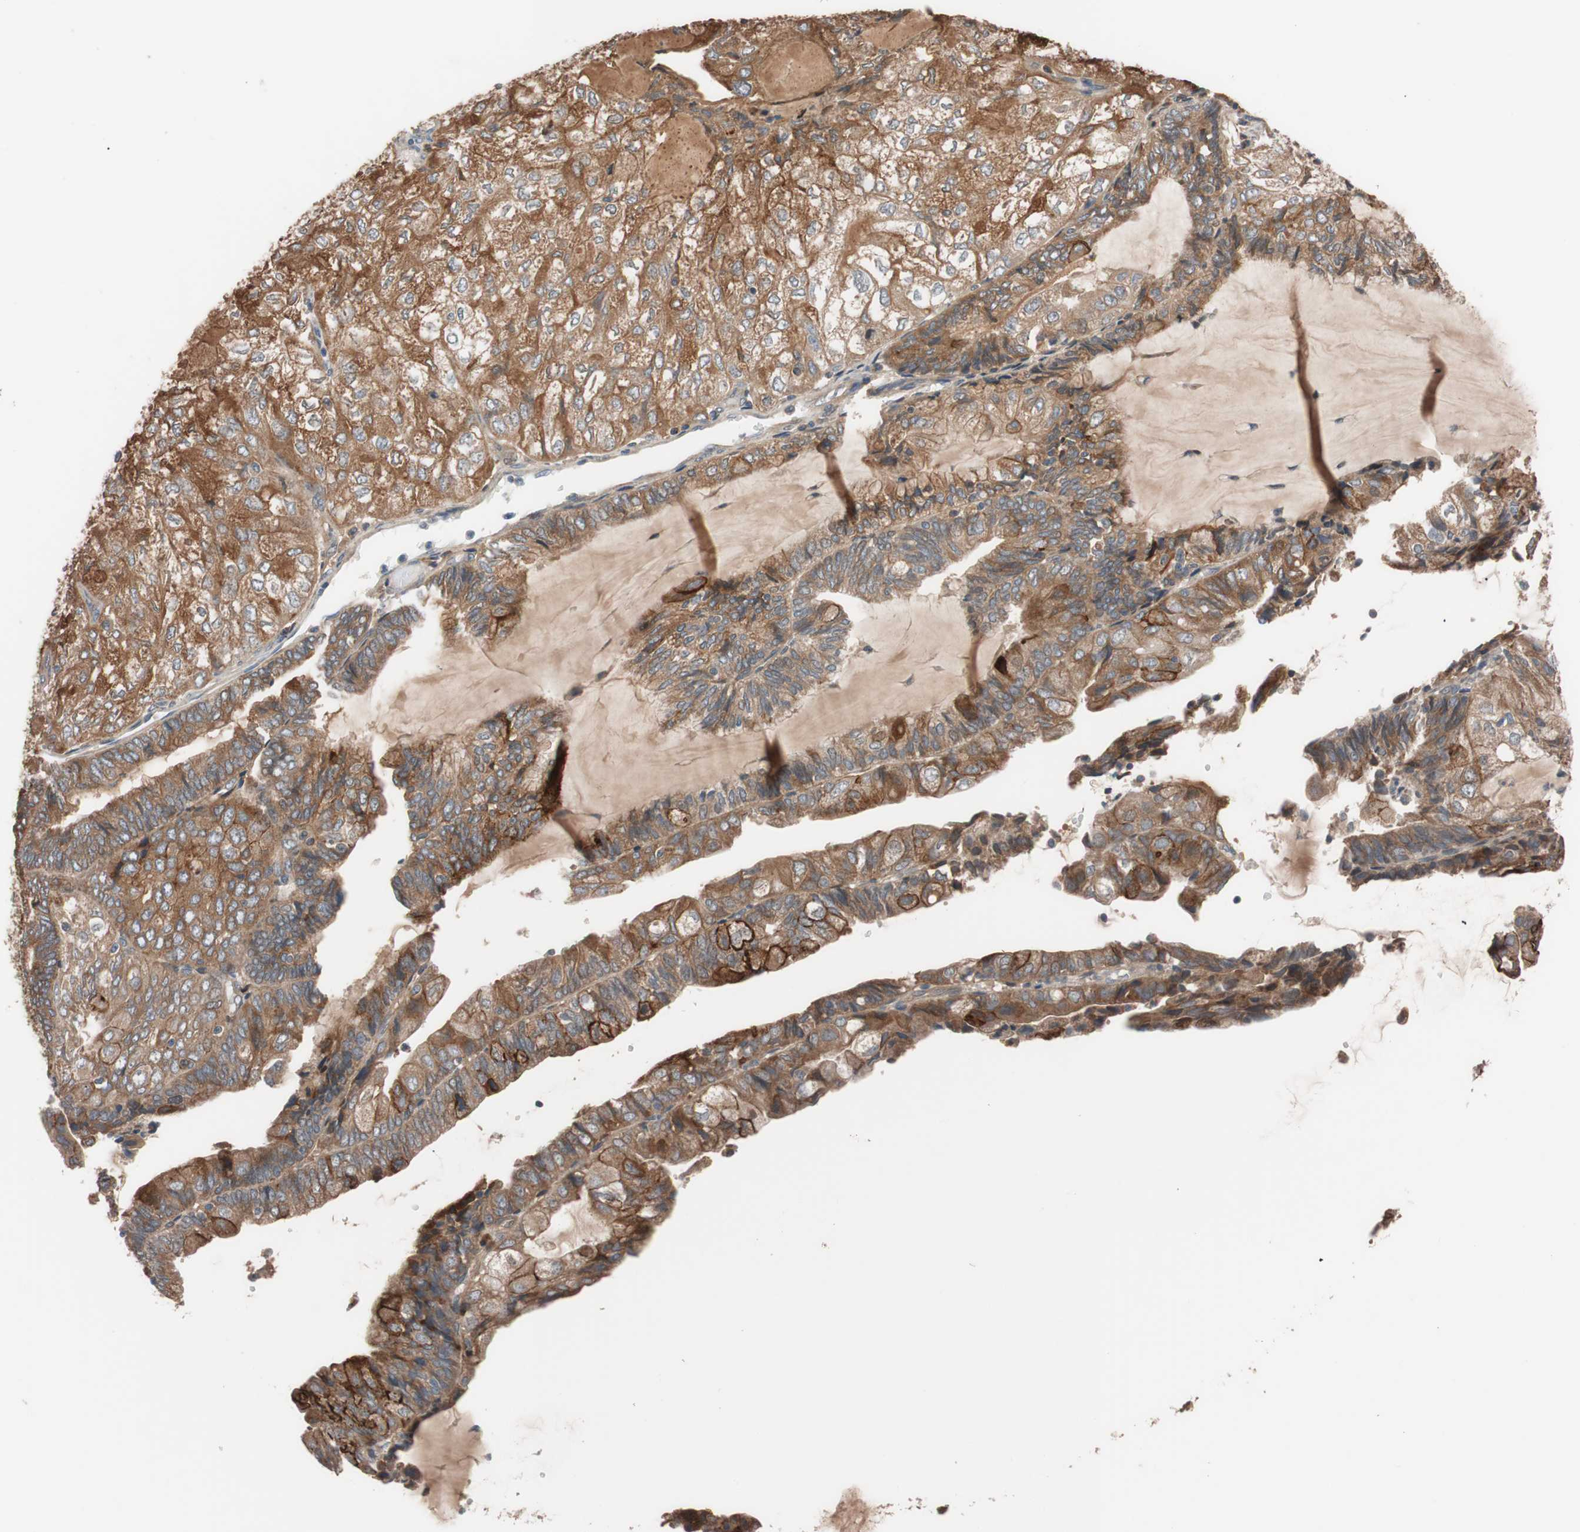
{"staining": {"intensity": "strong", "quantity": ">75%", "location": "cytoplasmic/membranous"}, "tissue": "endometrial cancer", "cell_type": "Tumor cells", "image_type": "cancer", "snomed": [{"axis": "morphology", "description": "Adenocarcinoma, NOS"}, {"axis": "topography", "description": "Endometrium"}], "caption": "High-magnification brightfield microscopy of endometrial adenocarcinoma stained with DAB (3,3'-diaminobenzidine) (brown) and counterstained with hematoxylin (blue). tumor cells exhibit strong cytoplasmic/membranous positivity is present in approximately>75% of cells.", "gene": "SDC4", "patient": {"sex": "female", "age": 81}}